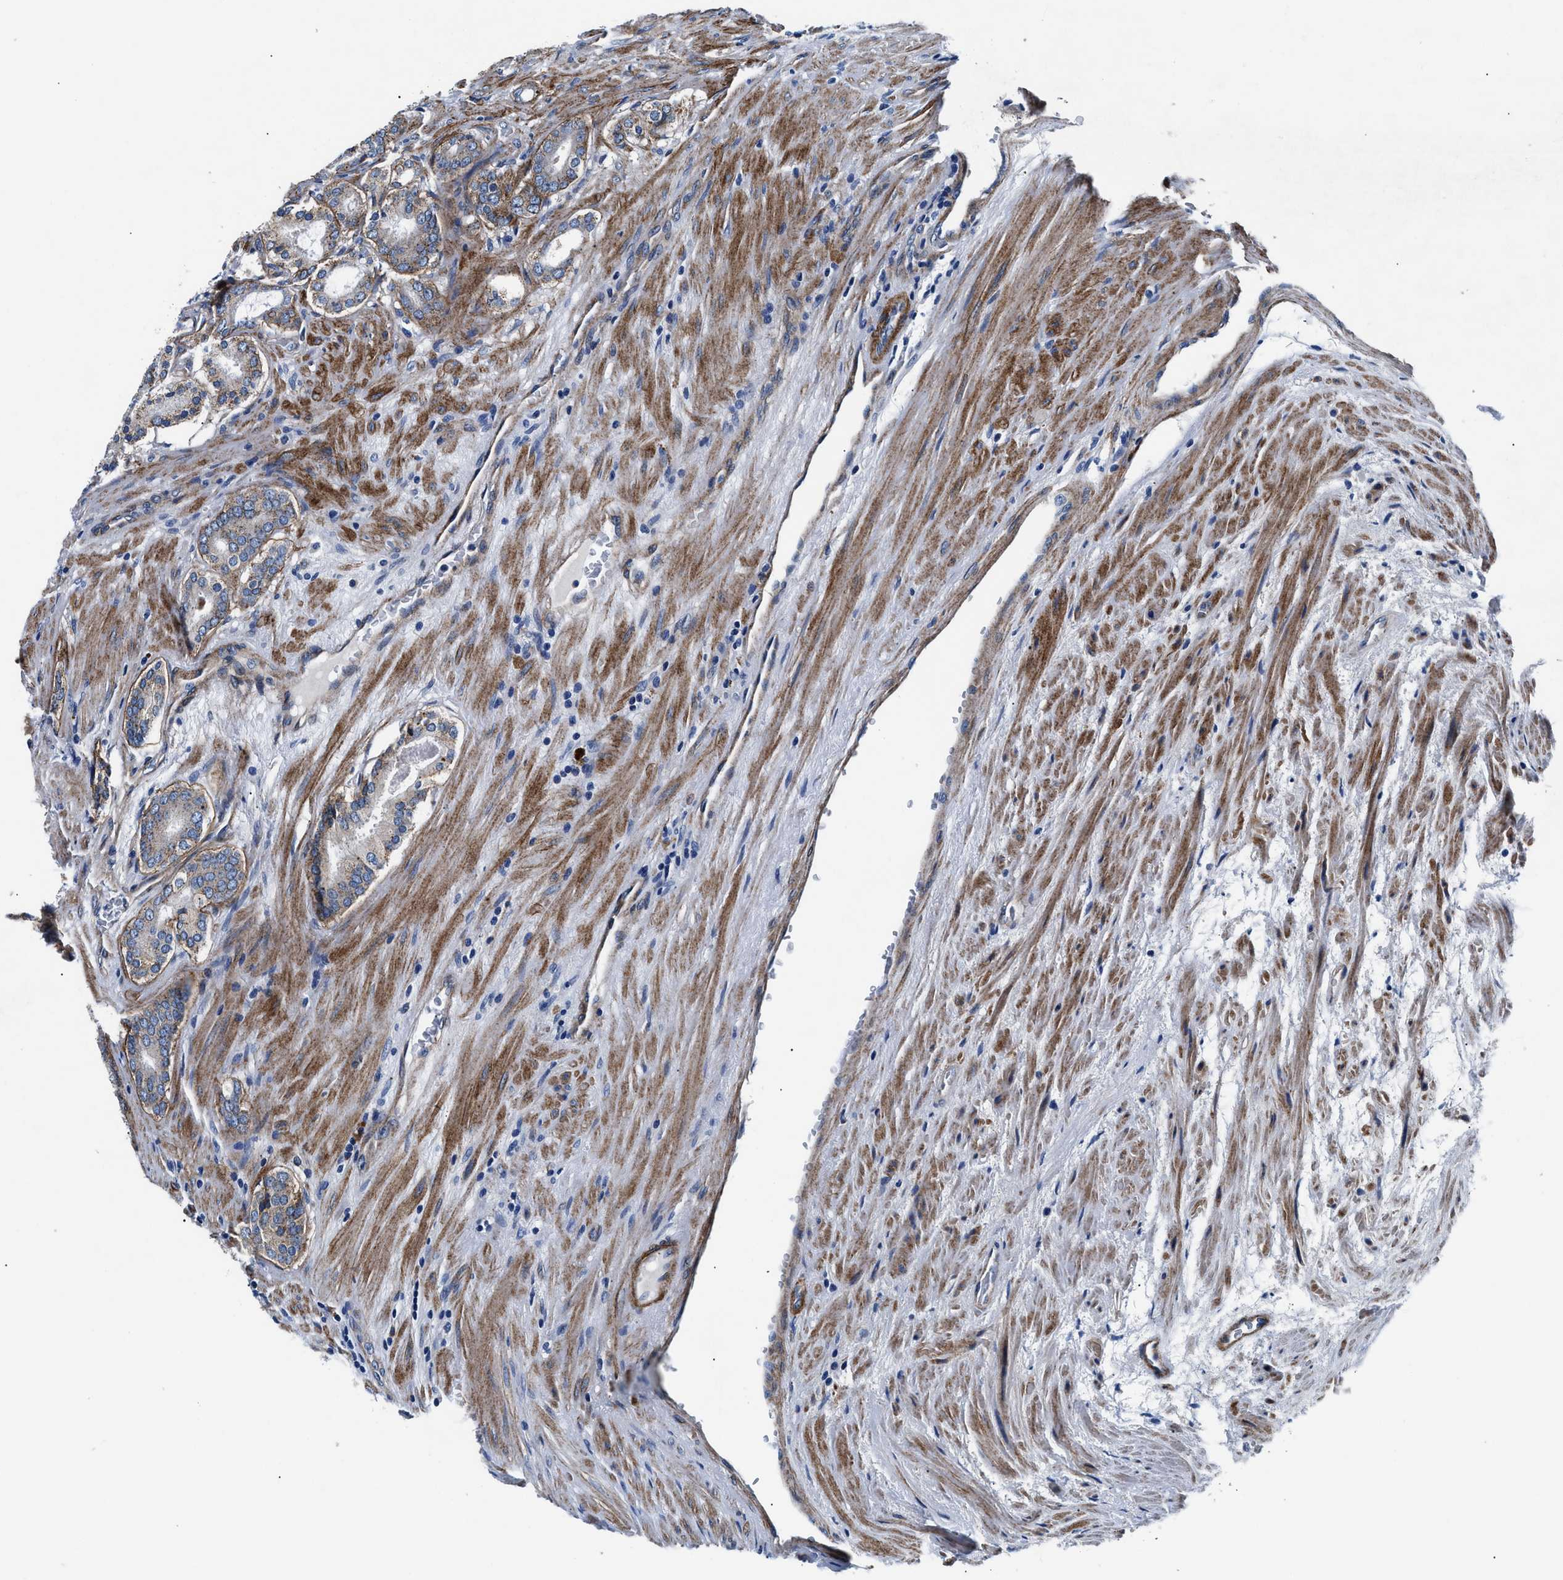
{"staining": {"intensity": "weak", "quantity": "25%-75%", "location": "cytoplasmic/membranous"}, "tissue": "prostate cancer", "cell_type": "Tumor cells", "image_type": "cancer", "snomed": [{"axis": "morphology", "description": "Adenocarcinoma, High grade"}, {"axis": "topography", "description": "Prostate"}], "caption": "High-grade adenocarcinoma (prostate) stained for a protein demonstrates weak cytoplasmic/membranous positivity in tumor cells.", "gene": "DAG1", "patient": {"sex": "male", "age": 60}}